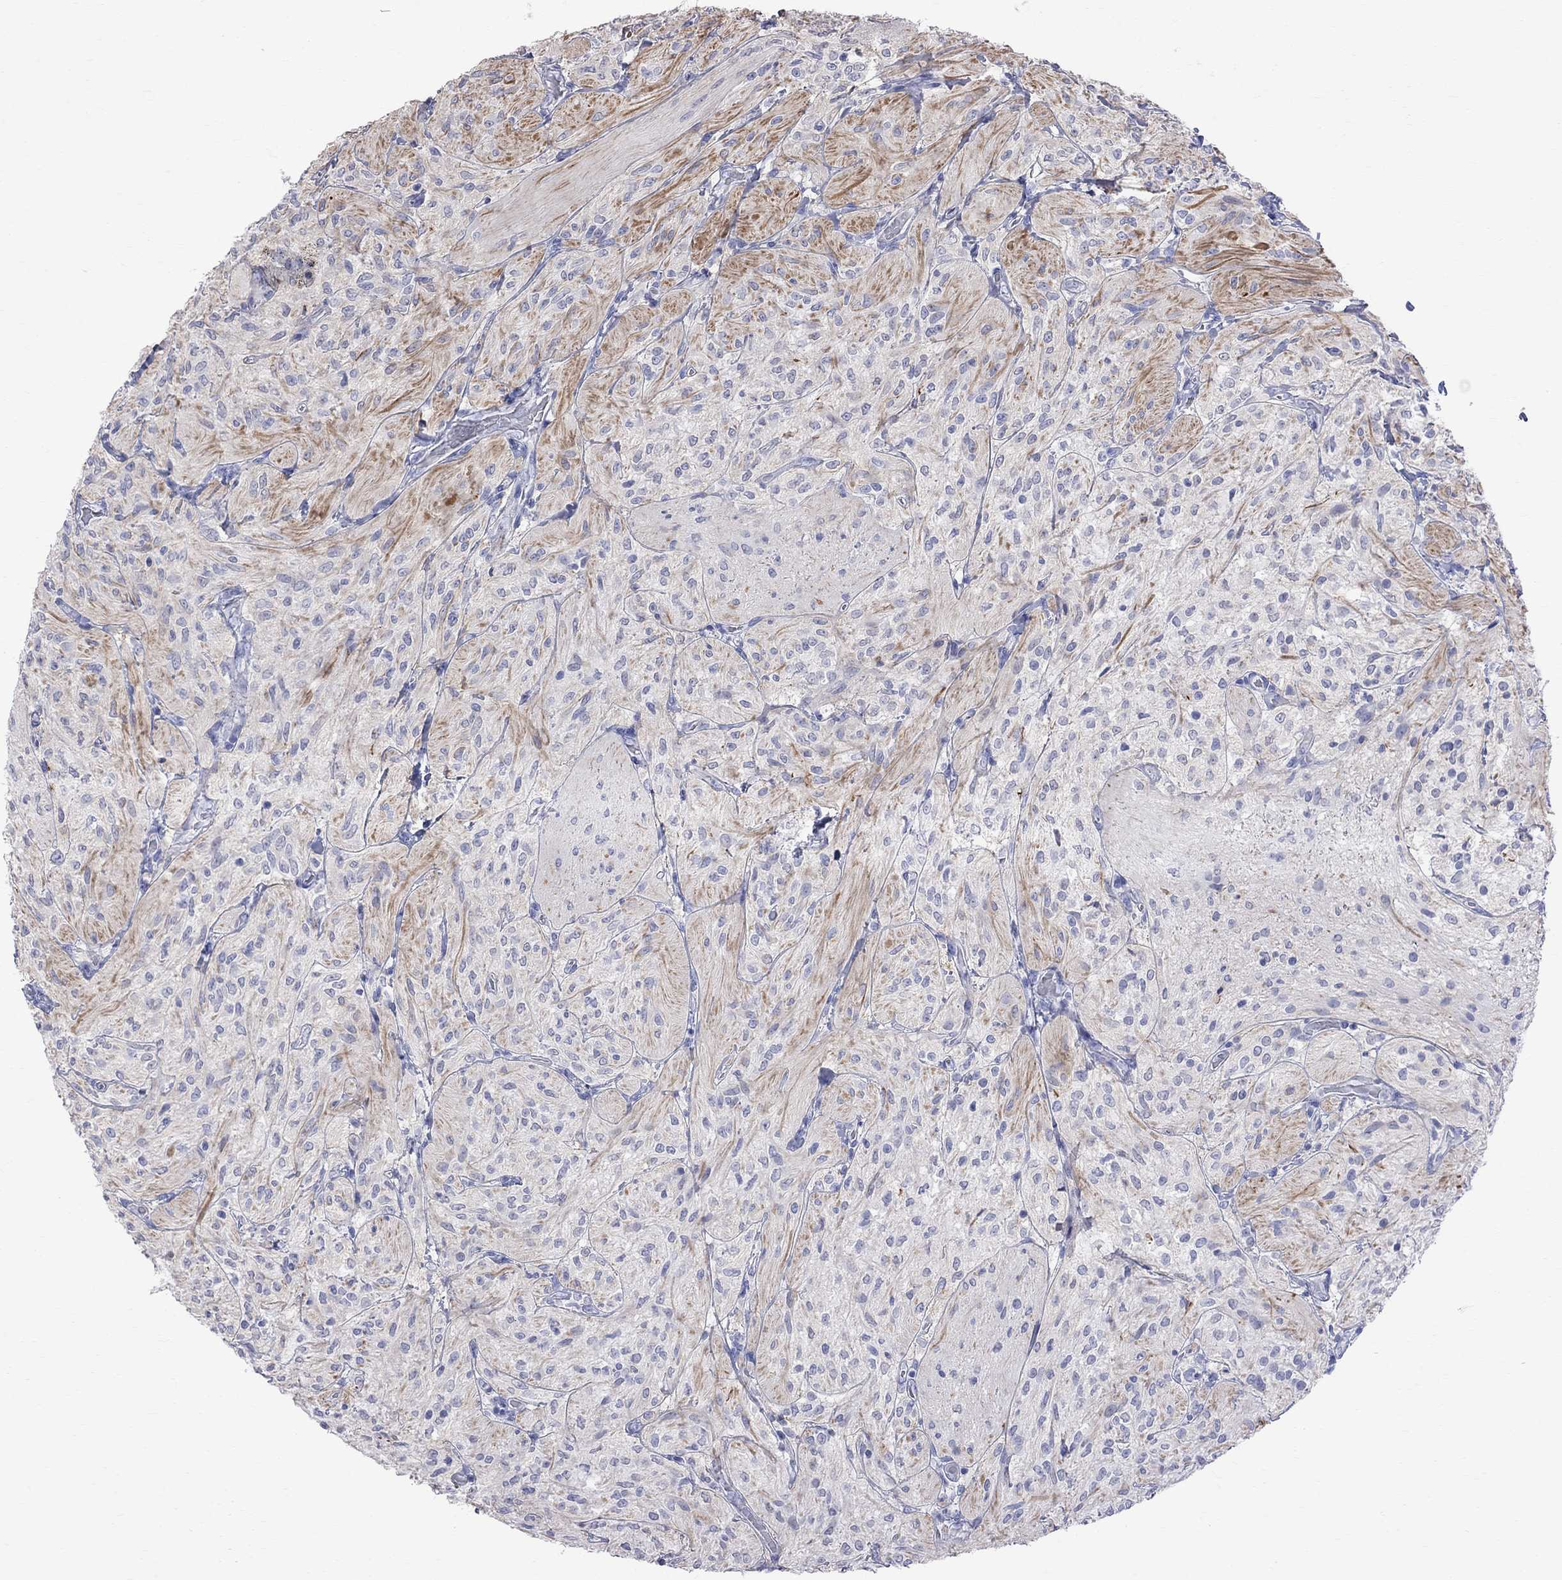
{"staining": {"intensity": "negative", "quantity": "none", "location": "none"}, "tissue": "glioma", "cell_type": "Tumor cells", "image_type": "cancer", "snomed": [{"axis": "morphology", "description": "Glioma, malignant, Low grade"}, {"axis": "topography", "description": "Brain"}], "caption": "This is an immunohistochemistry (IHC) micrograph of glioma. There is no positivity in tumor cells.", "gene": "S100A3", "patient": {"sex": "male", "age": 3}}